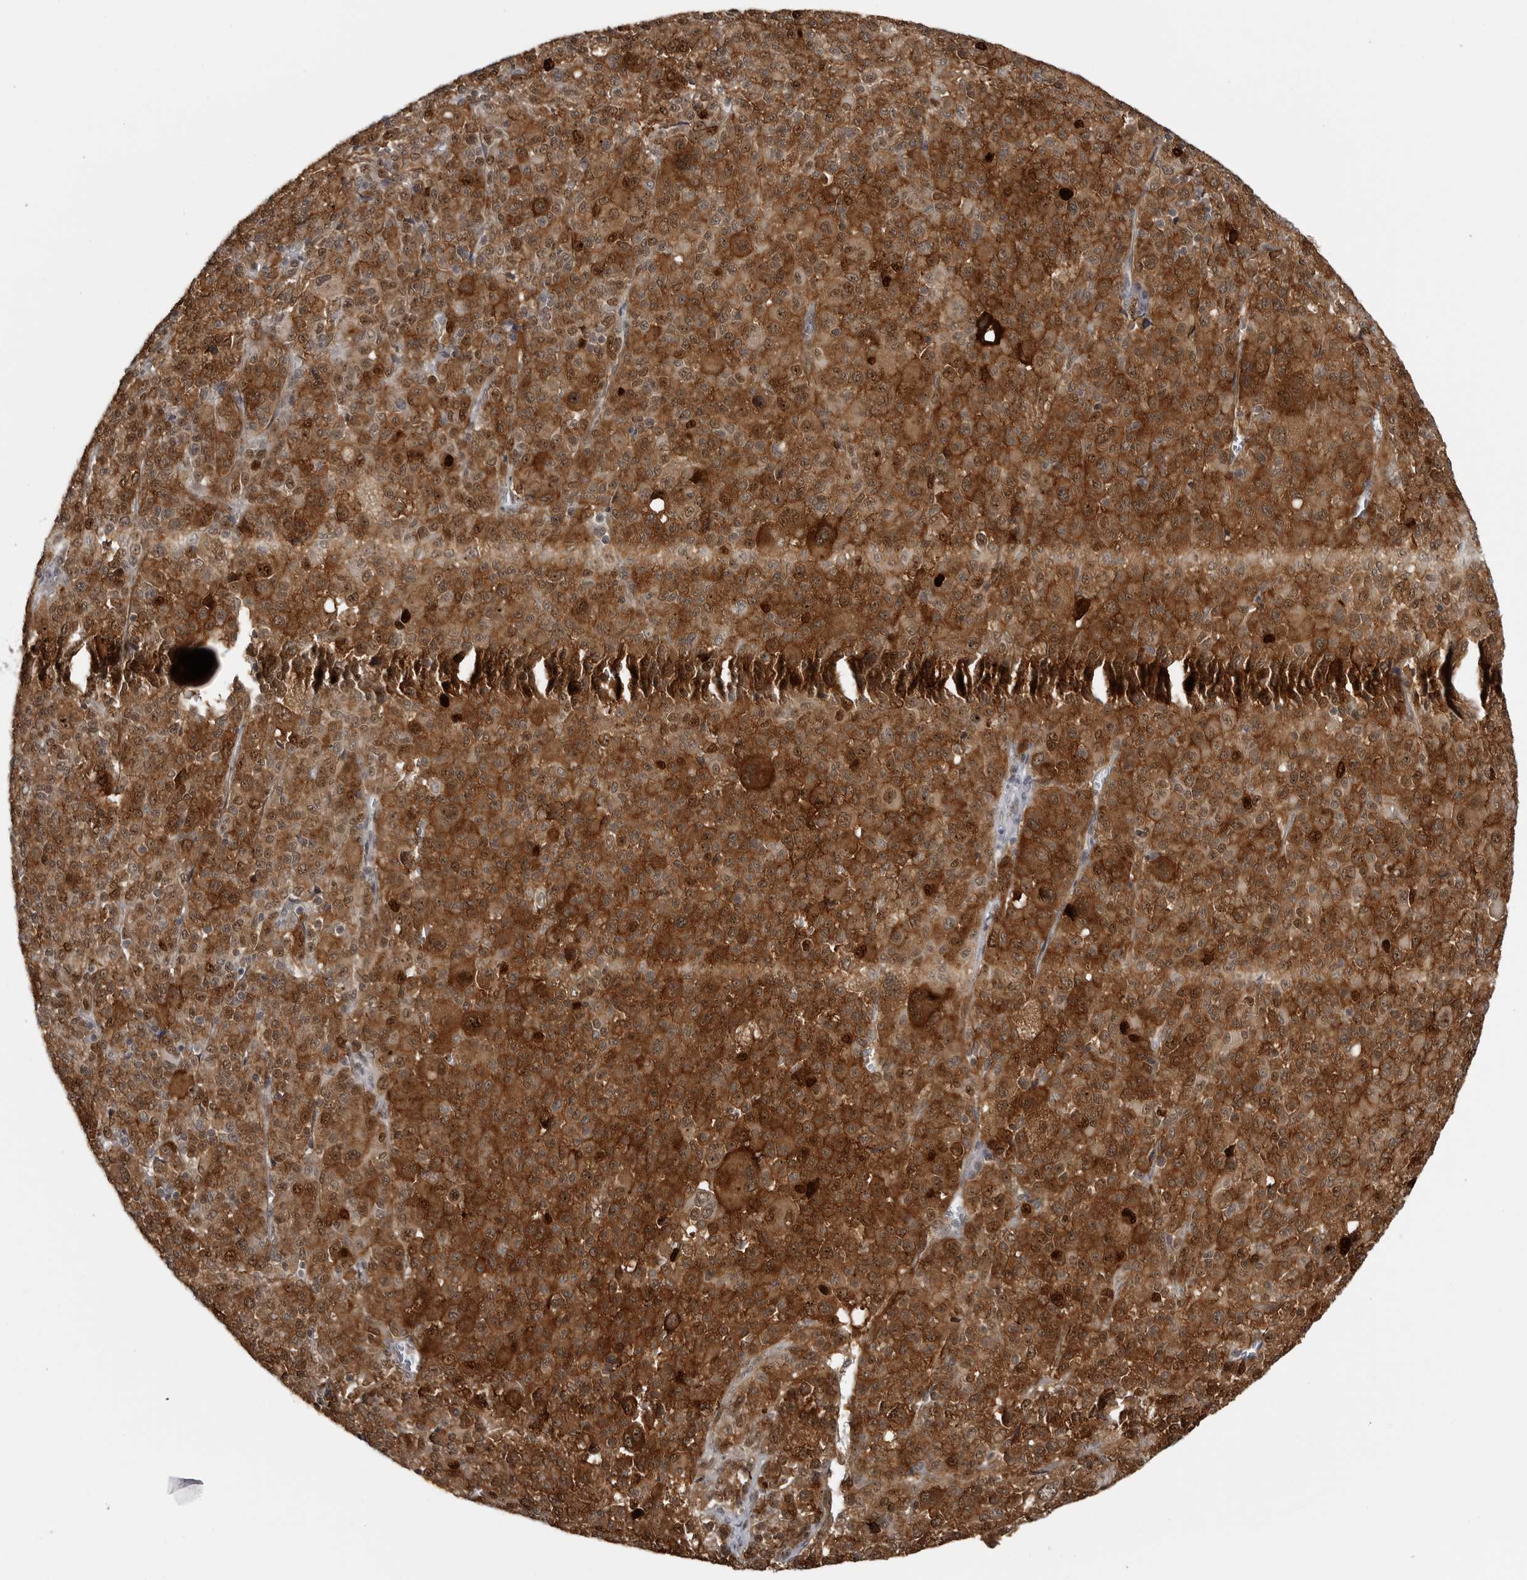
{"staining": {"intensity": "moderate", "quantity": ">75%", "location": "cytoplasmic/membranous,nuclear"}, "tissue": "melanoma", "cell_type": "Tumor cells", "image_type": "cancer", "snomed": [{"axis": "morphology", "description": "Malignant melanoma, Metastatic site"}, {"axis": "topography", "description": "Skin"}], "caption": "Protein analysis of malignant melanoma (metastatic site) tissue reveals moderate cytoplasmic/membranous and nuclear staining in approximately >75% of tumor cells. The staining is performed using DAB (3,3'-diaminobenzidine) brown chromogen to label protein expression. The nuclei are counter-stained blue using hematoxylin.", "gene": "C8orf58", "patient": {"sex": "female", "age": 74}}